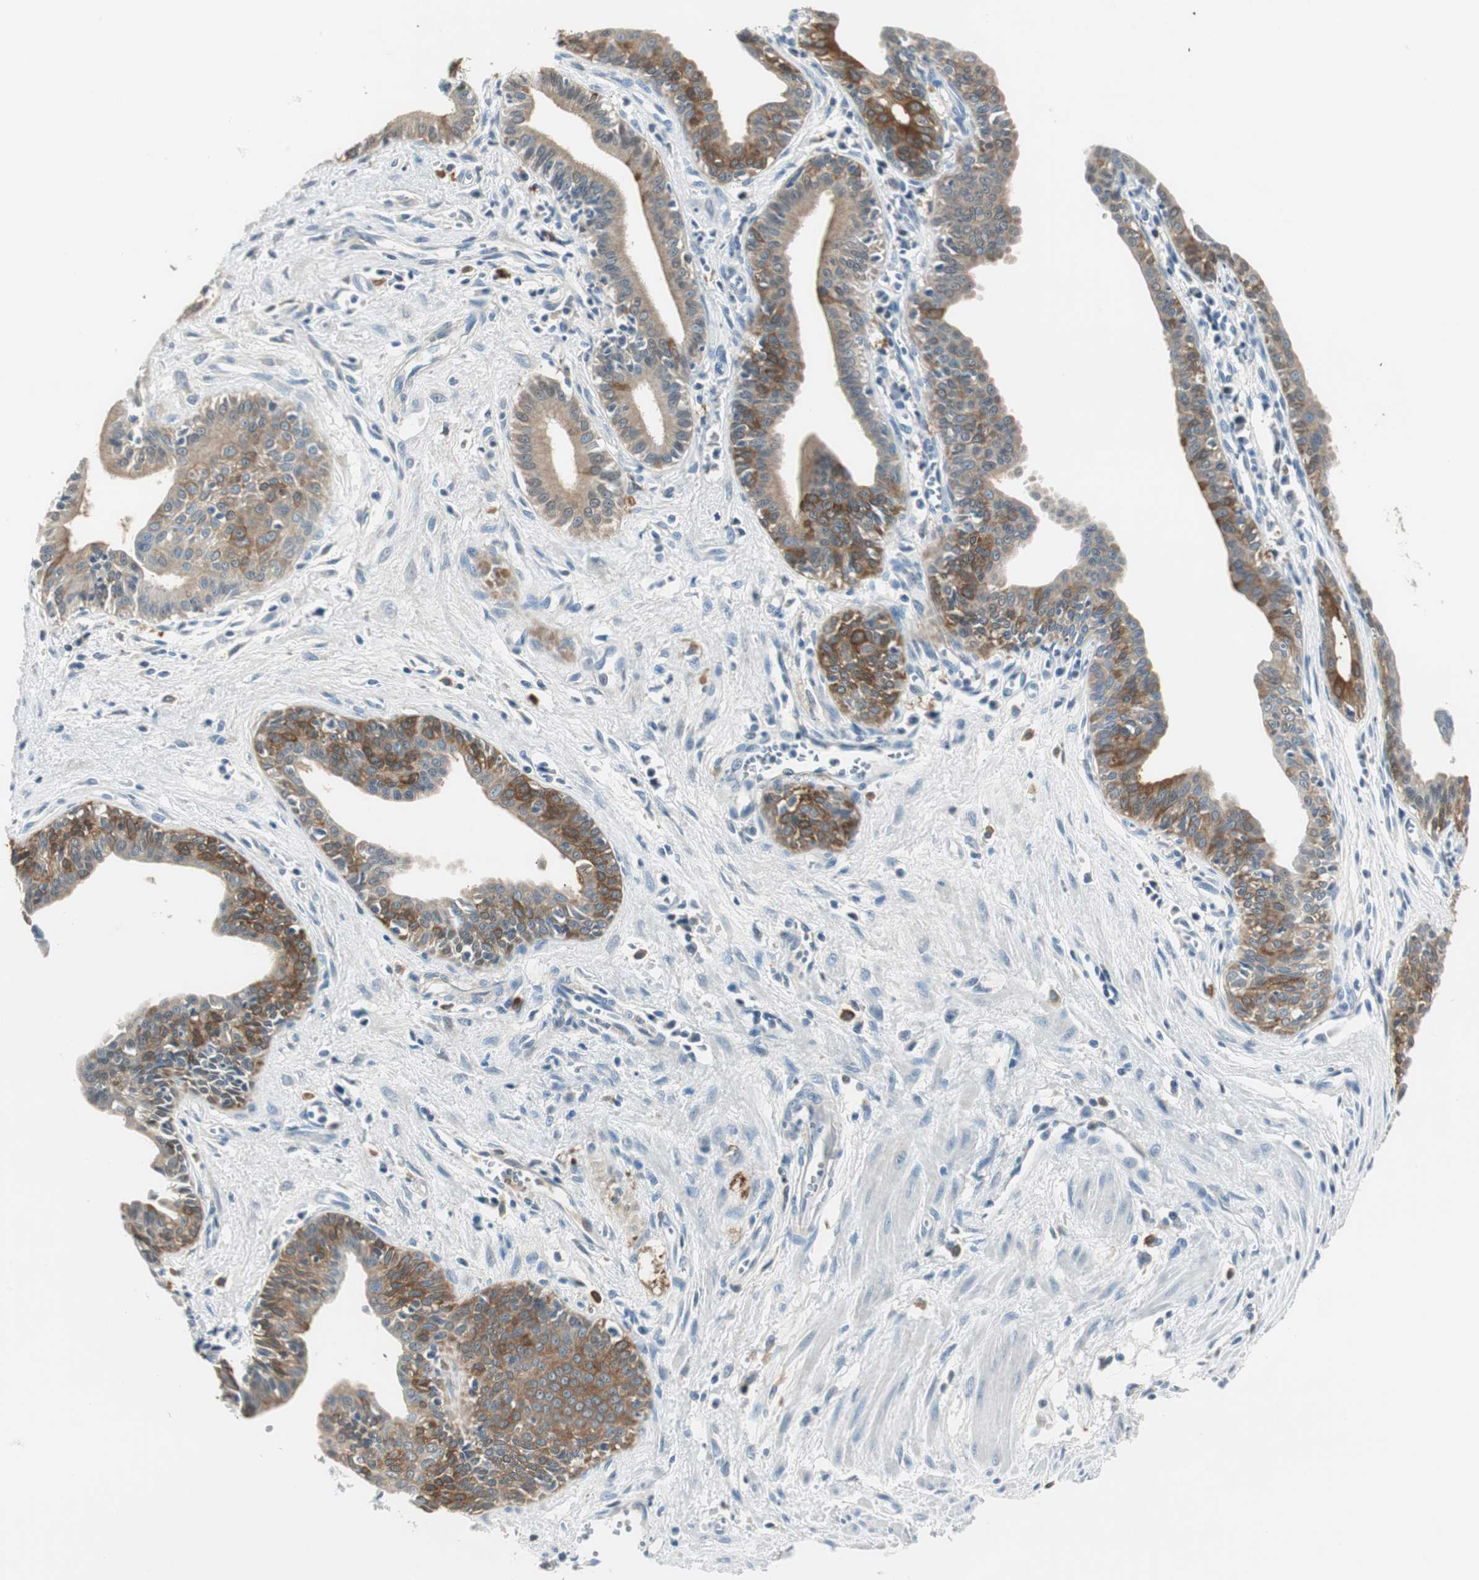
{"staining": {"intensity": "moderate", "quantity": "25%-75%", "location": "cytoplasmic/membranous"}, "tissue": "pancreatic cancer", "cell_type": "Tumor cells", "image_type": "cancer", "snomed": [{"axis": "morphology", "description": "Normal tissue, NOS"}, {"axis": "topography", "description": "Lymph node"}], "caption": "Approximately 25%-75% of tumor cells in human pancreatic cancer demonstrate moderate cytoplasmic/membranous protein positivity as visualized by brown immunohistochemical staining.", "gene": "MSTO1", "patient": {"sex": "male", "age": 50}}